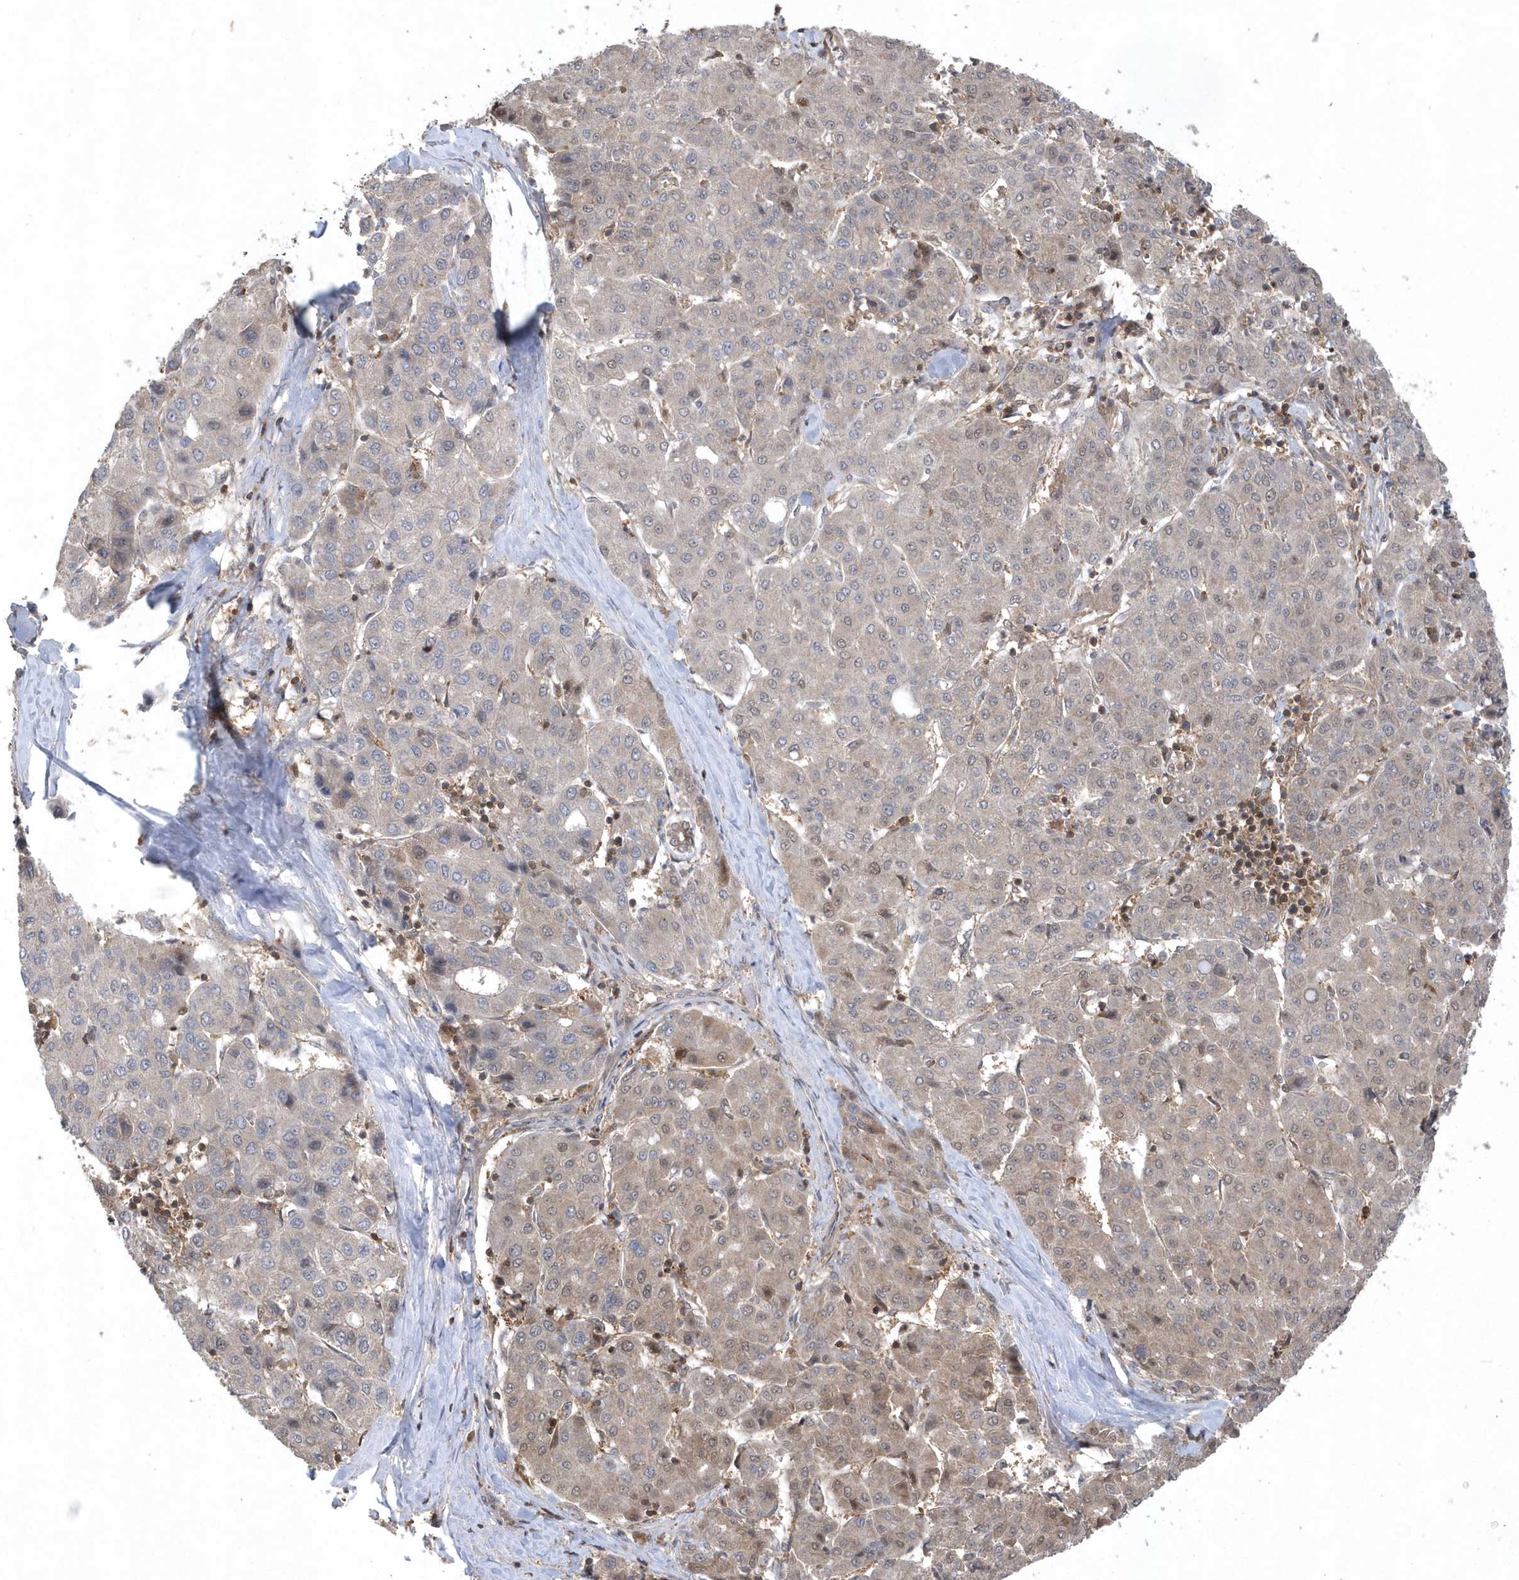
{"staining": {"intensity": "weak", "quantity": "25%-75%", "location": "cytoplasmic/membranous,nuclear"}, "tissue": "liver cancer", "cell_type": "Tumor cells", "image_type": "cancer", "snomed": [{"axis": "morphology", "description": "Carcinoma, Hepatocellular, NOS"}, {"axis": "topography", "description": "Liver"}], "caption": "This photomicrograph exhibits liver cancer stained with immunohistochemistry to label a protein in brown. The cytoplasmic/membranous and nuclear of tumor cells show weak positivity for the protein. Nuclei are counter-stained blue.", "gene": "ACYP1", "patient": {"sex": "male", "age": 65}}